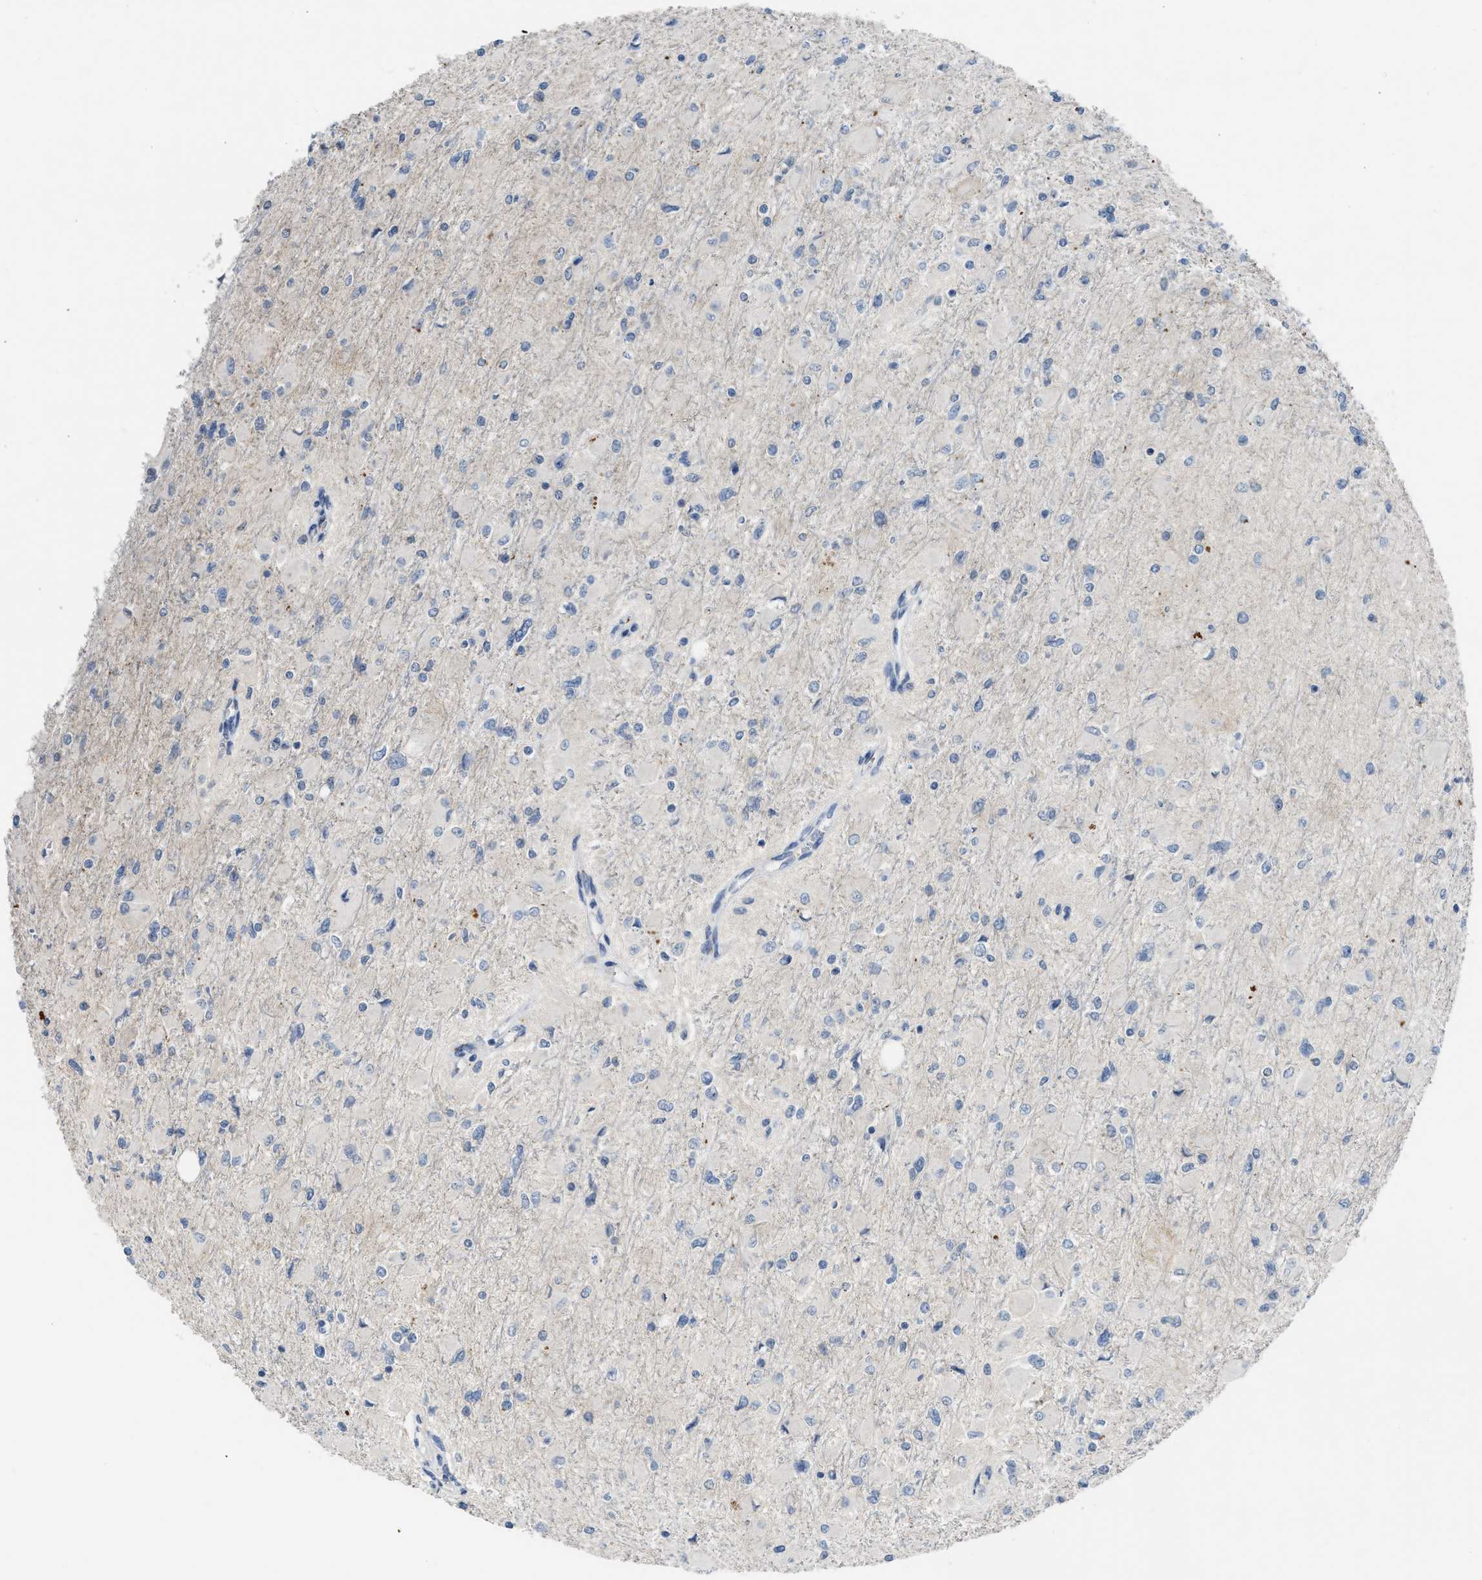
{"staining": {"intensity": "negative", "quantity": "none", "location": "none"}, "tissue": "glioma", "cell_type": "Tumor cells", "image_type": "cancer", "snomed": [{"axis": "morphology", "description": "Glioma, malignant, High grade"}, {"axis": "topography", "description": "Cerebral cortex"}], "caption": "Micrograph shows no protein positivity in tumor cells of glioma tissue.", "gene": "SLC5A5", "patient": {"sex": "female", "age": 36}}